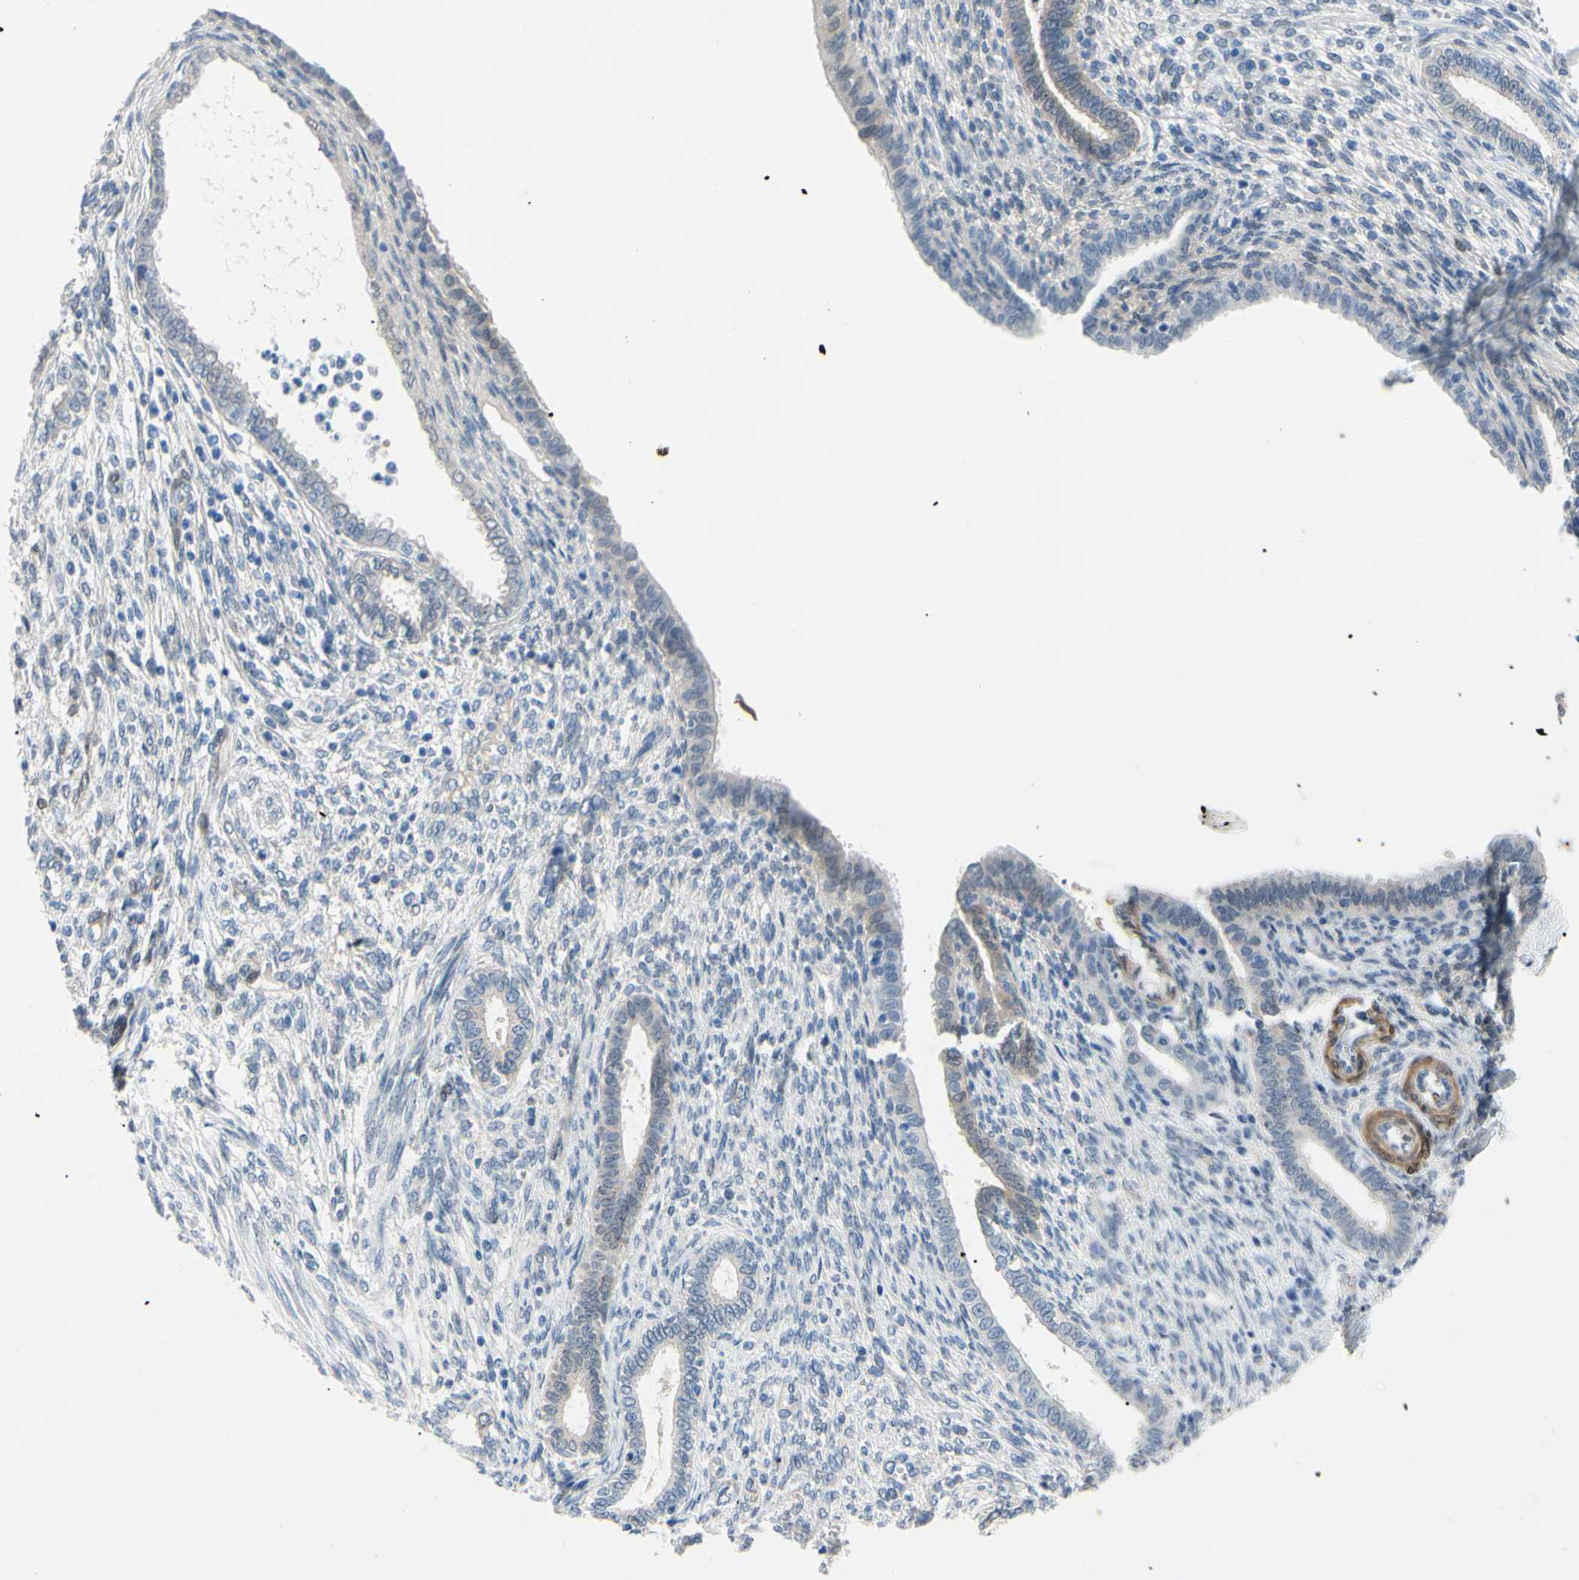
{"staining": {"intensity": "weak", "quantity": "<25%", "location": "cytoplasmic/membranous"}, "tissue": "endometrium", "cell_type": "Cells in endometrial stroma", "image_type": "normal", "snomed": [{"axis": "morphology", "description": "Normal tissue, NOS"}, {"axis": "topography", "description": "Endometrium"}], "caption": "This is an immunohistochemistry micrograph of unremarkable human endometrium. There is no staining in cells in endometrial stroma.", "gene": "NOL3", "patient": {"sex": "female", "age": 72}}